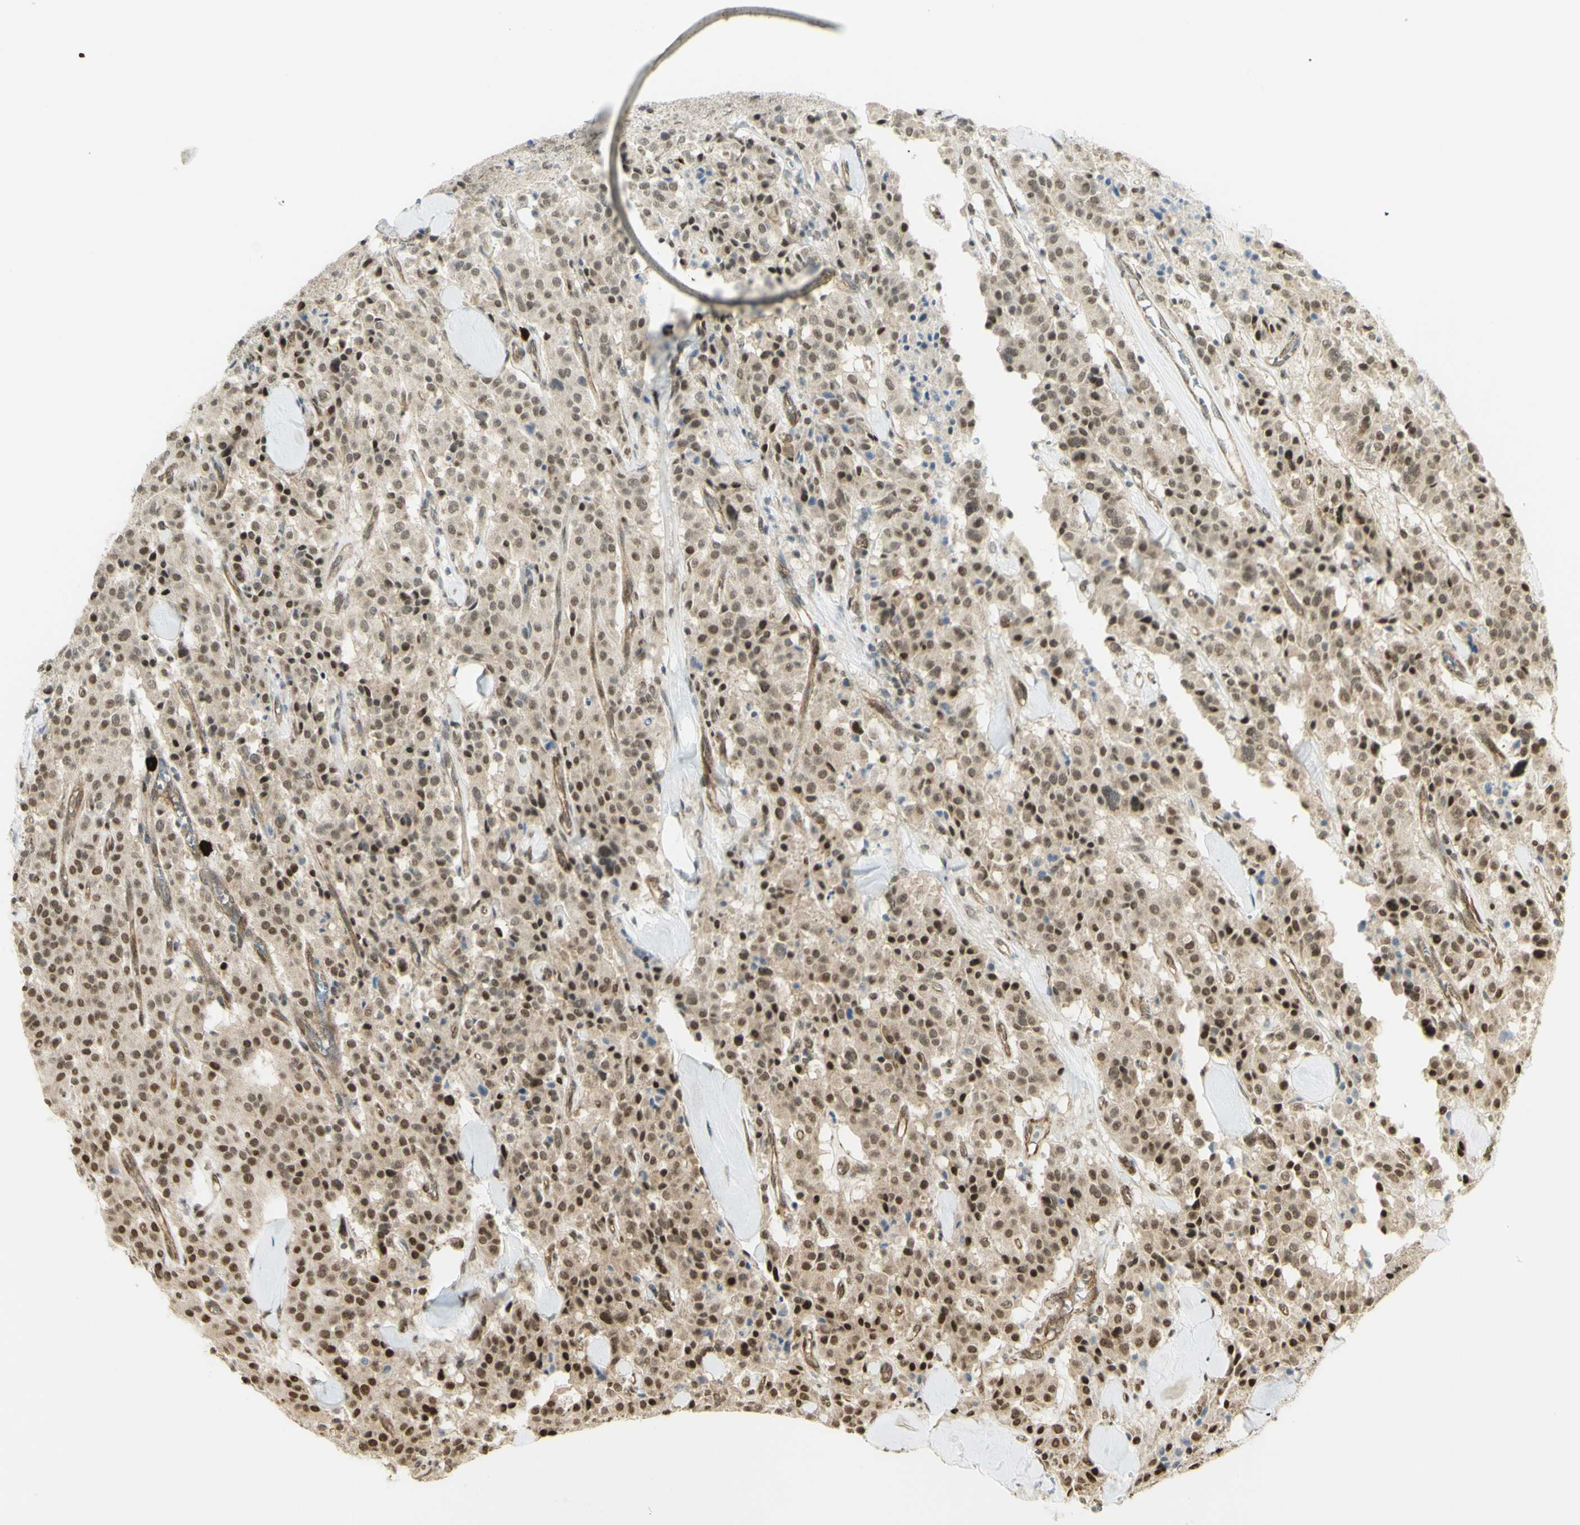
{"staining": {"intensity": "moderate", "quantity": "25%-75%", "location": "nuclear"}, "tissue": "carcinoid", "cell_type": "Tumor cells", "image_type": "cancer", "snomed": [{"axis": "morphology", "description": "Carcinoid, malignant, NOS"}, {"axis": "topography", "description": "Lung"}], "caption": "An immunohistochemistry (IHC) photomicrograph of neoplastic tissue is shown. Protein staining in brown highlights moderate nuclear positivity in carcinoid within tumor cells.", "gene": "ZMYM6", "patient": {"sex": "male", "age": 30}}